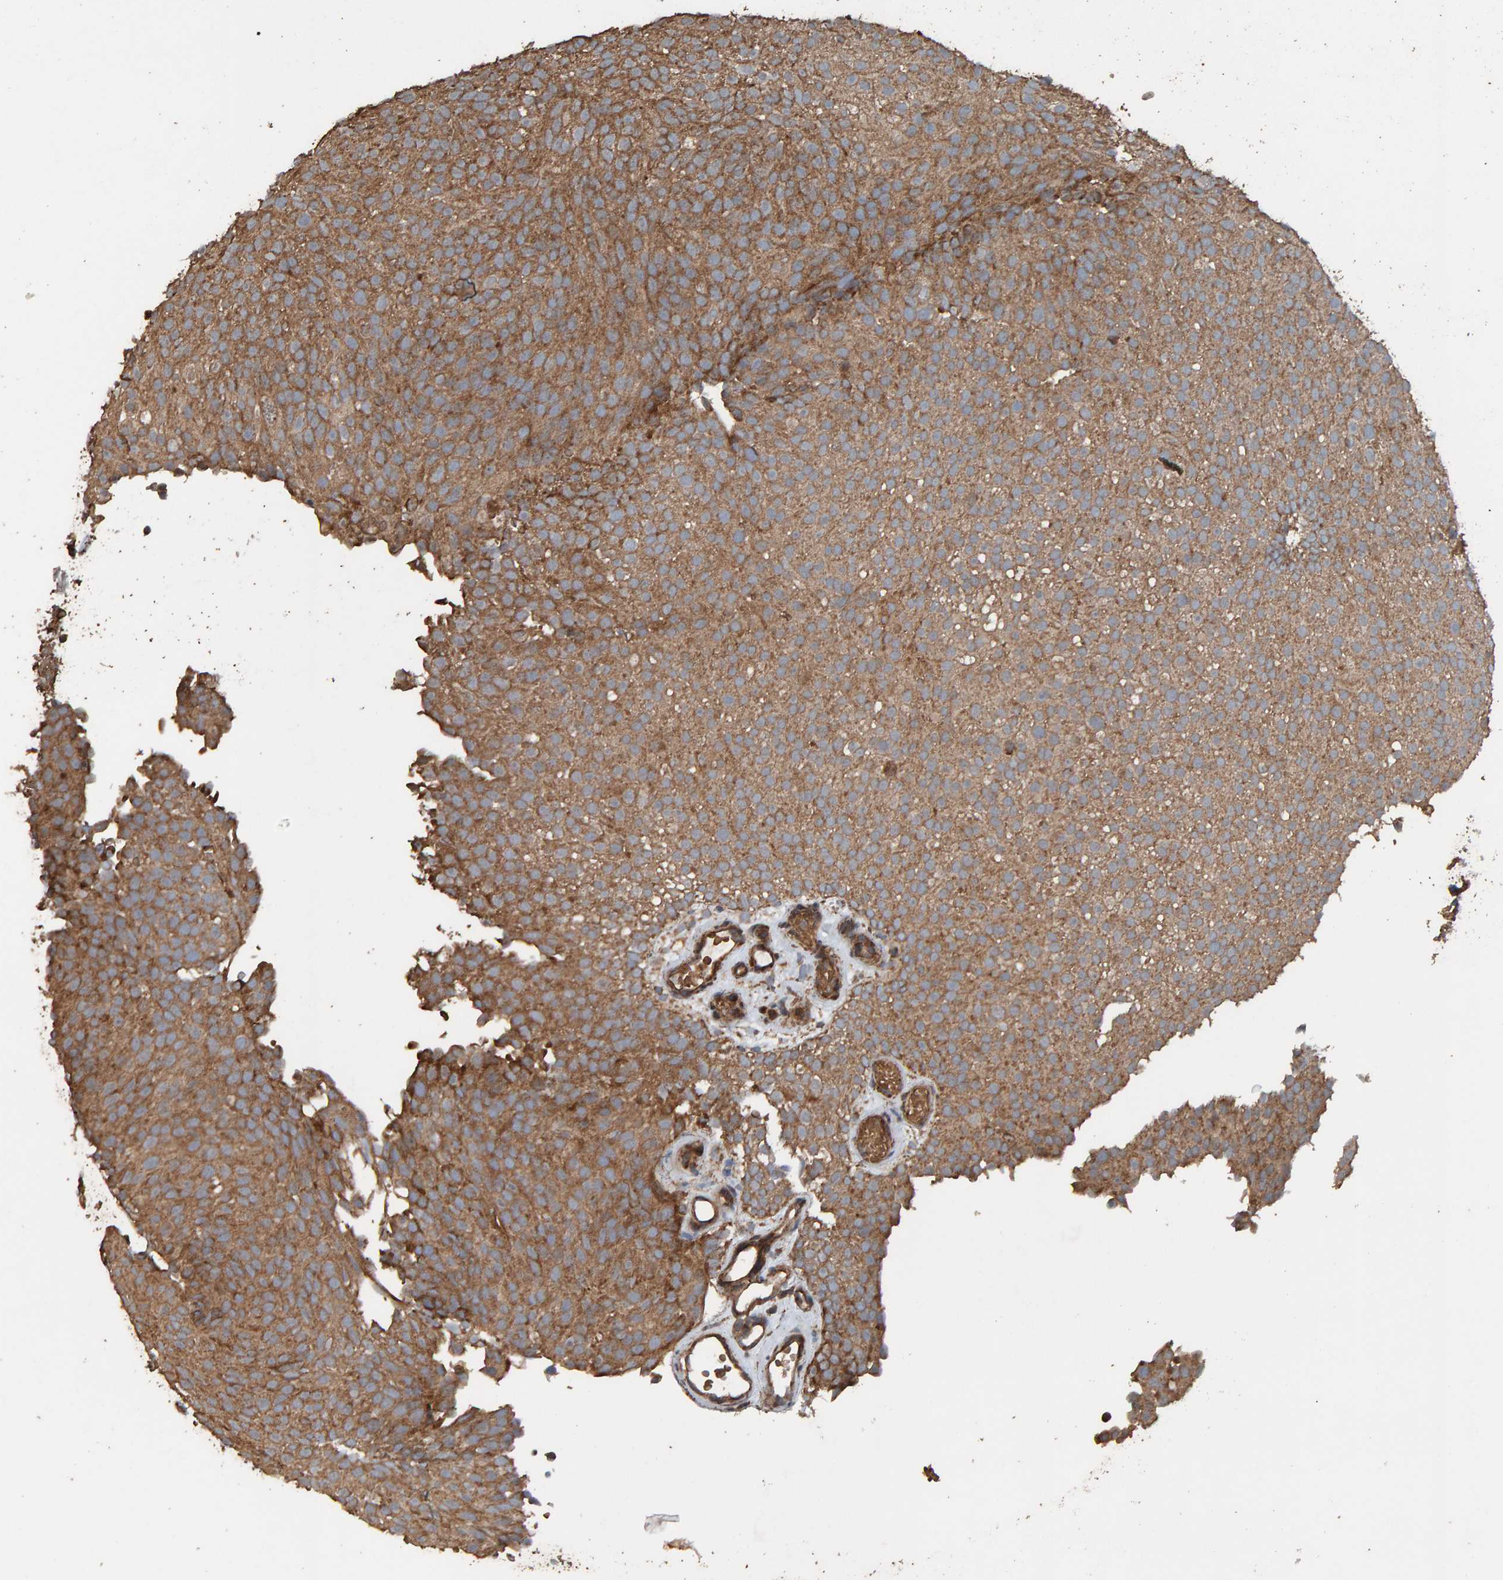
{"staining": {"intensity": "moderate", "quantity": ">75%", "location": "cytoplasmic/membranous"}, "tissue": "urothelial cancer", "cell_type": "Tumor cells", "image_type": "cancer", "snomed": [{"axis": "morphology", "description": "Urothelial carcinoma, Low grade"}, {"axis": "topography", "description": "Urinary bladder"}], "caption": "A high-resolution image shows IHC staining of urothelial cancer, which demonstrates moderate cytoplasmic/membranous positivity in about >75% of tumor cells.", "gene": "DUS1L", "patient": {"sex": "male", "age": 78}}